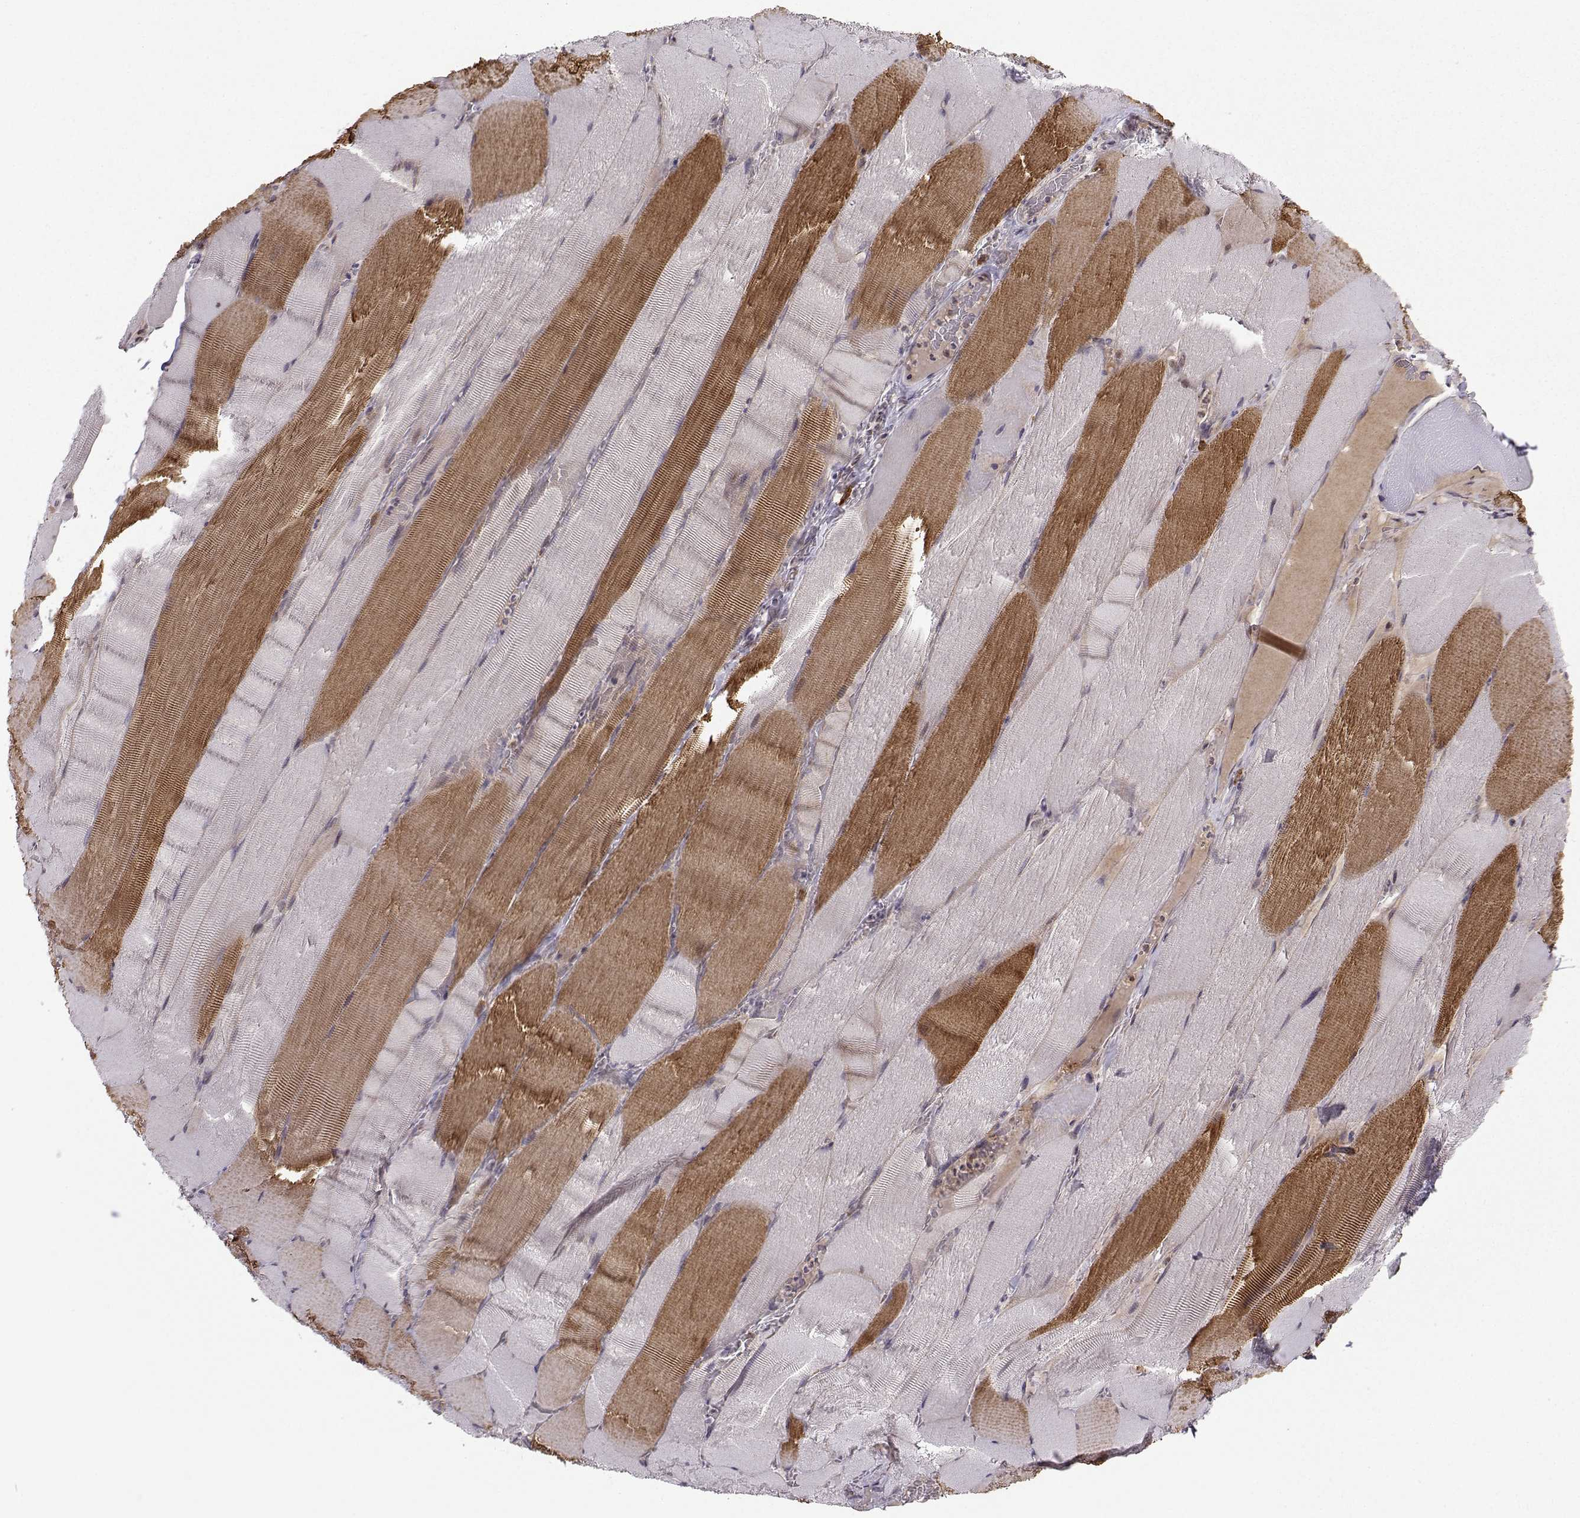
{"staining": {"intensity": "strong", "quantity": "25%-75%", "location": "cytoplasmic/membranous"}, "tissue": "skeletal muscle", "cell_type": "Myocytes", "image_type": "normal", "snomed": [{"axis": "morphology", "description": "Normal tissue, NOS"}, {"axis": "topography", "description": "Skeletal muscle"}], "caption": "Immunohistochemistry (IHC) (DAB (3,3'-diaminobenzidine)) staining of benign skeletal muscle exhibits strong cytoplasmic/membranous protein staining in about 25%-75% of myocytes. The protein is stained brown, and the nuclei are stained in blue (DAB (3,3'-diaminobenzidine) IHC with brightfield microscopy, high magnification).", "gene": "NECAB3", "patient": {"sex": "male", "age": 56}}